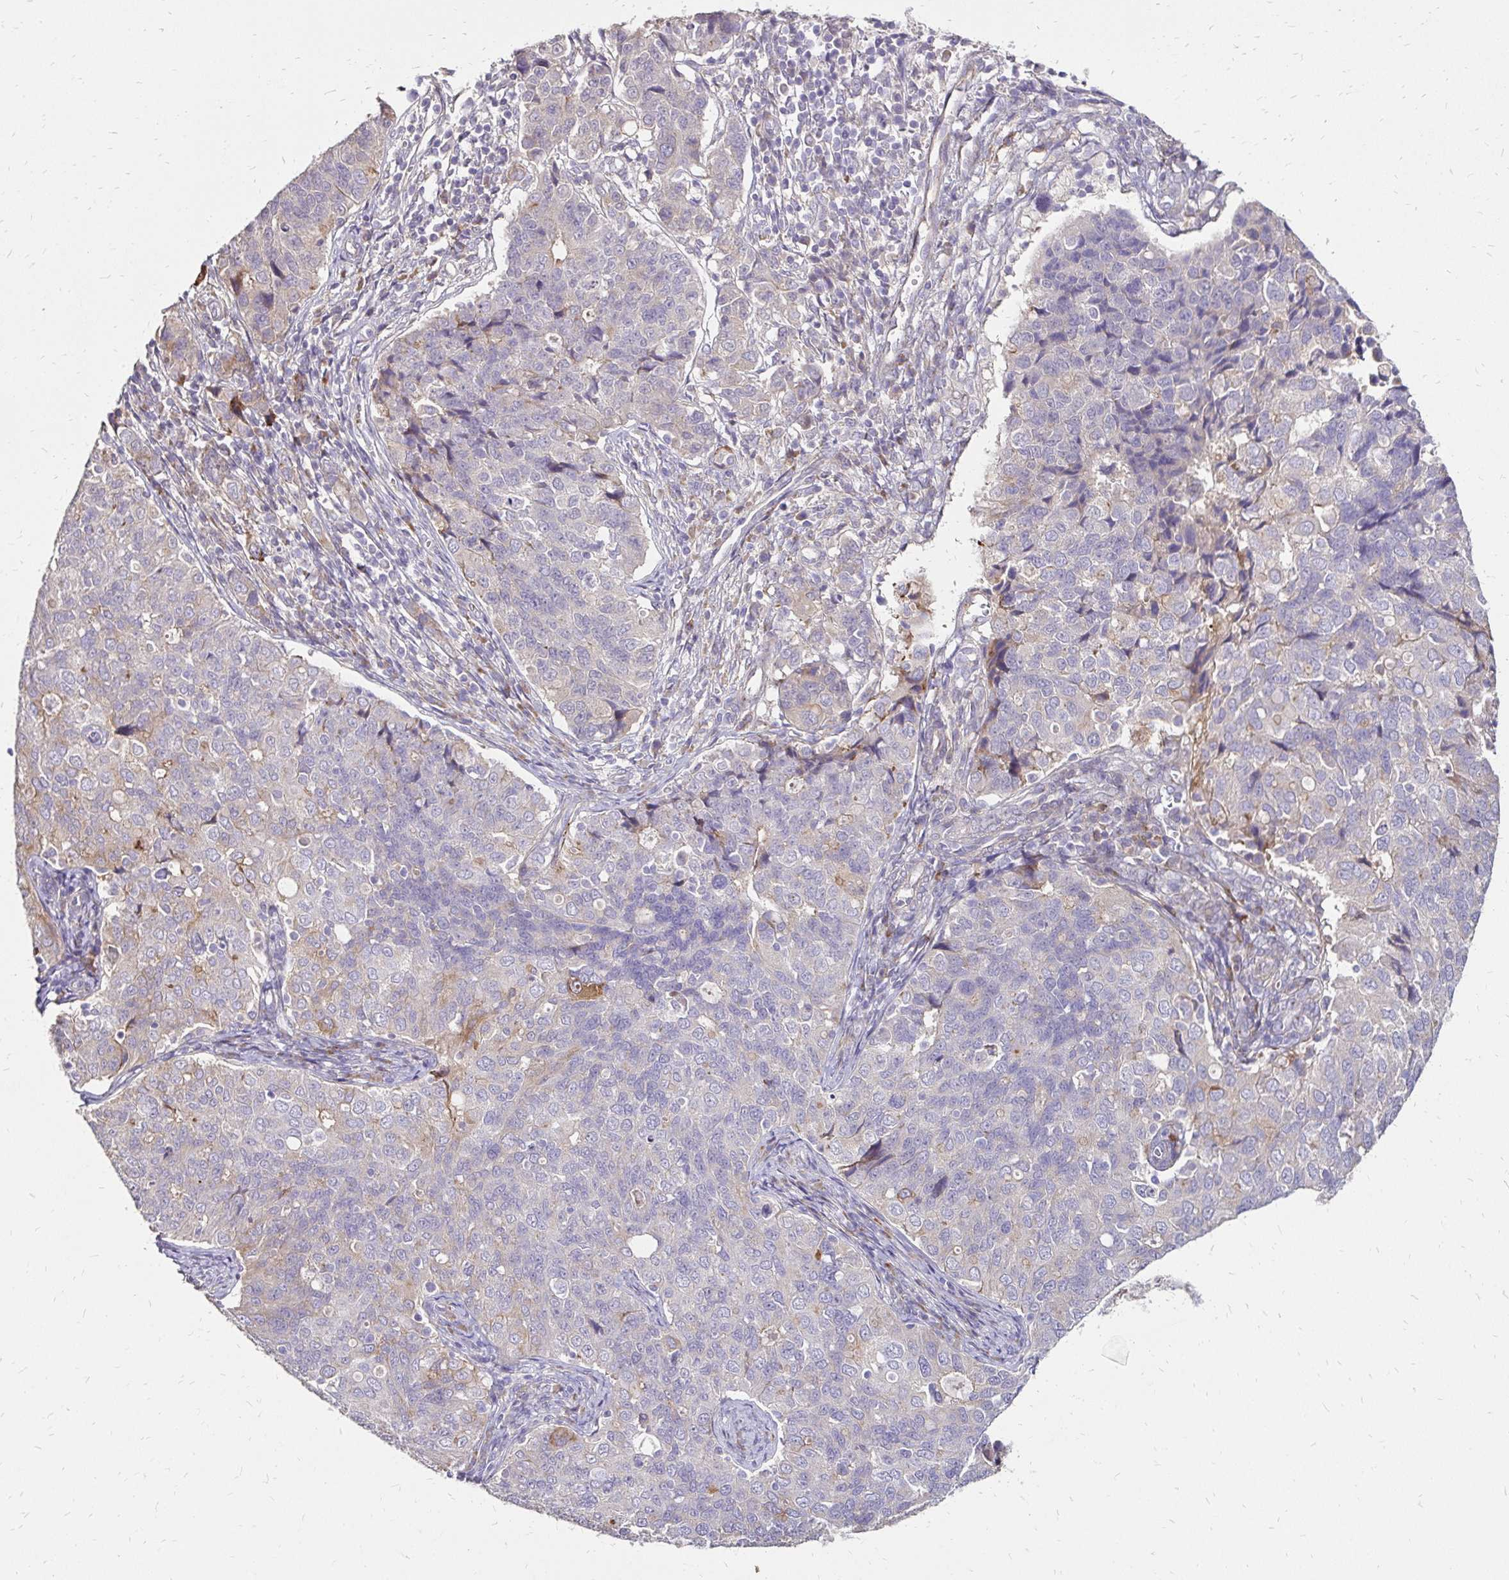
{"staining": {"intensity": "negative", "quantity": "none", "location": "none"}, "tissue": "endometrial cancer", "cell_type": "Tumor cells", "image_type": "cancer", "snomed": [{"axis": "morphology", "description": "Adenocarcinoma, NOS"}, {"axis": "topography", "description": "Endometrium"}], "caption": "This is an immunohistochemistry (IHC) photomicrograph of human adenocarcinoma (endometrial). There is no positivity in tumor cells.", "gene": "PRIMA1", "patient": {"sex": "female", "age": 43}}